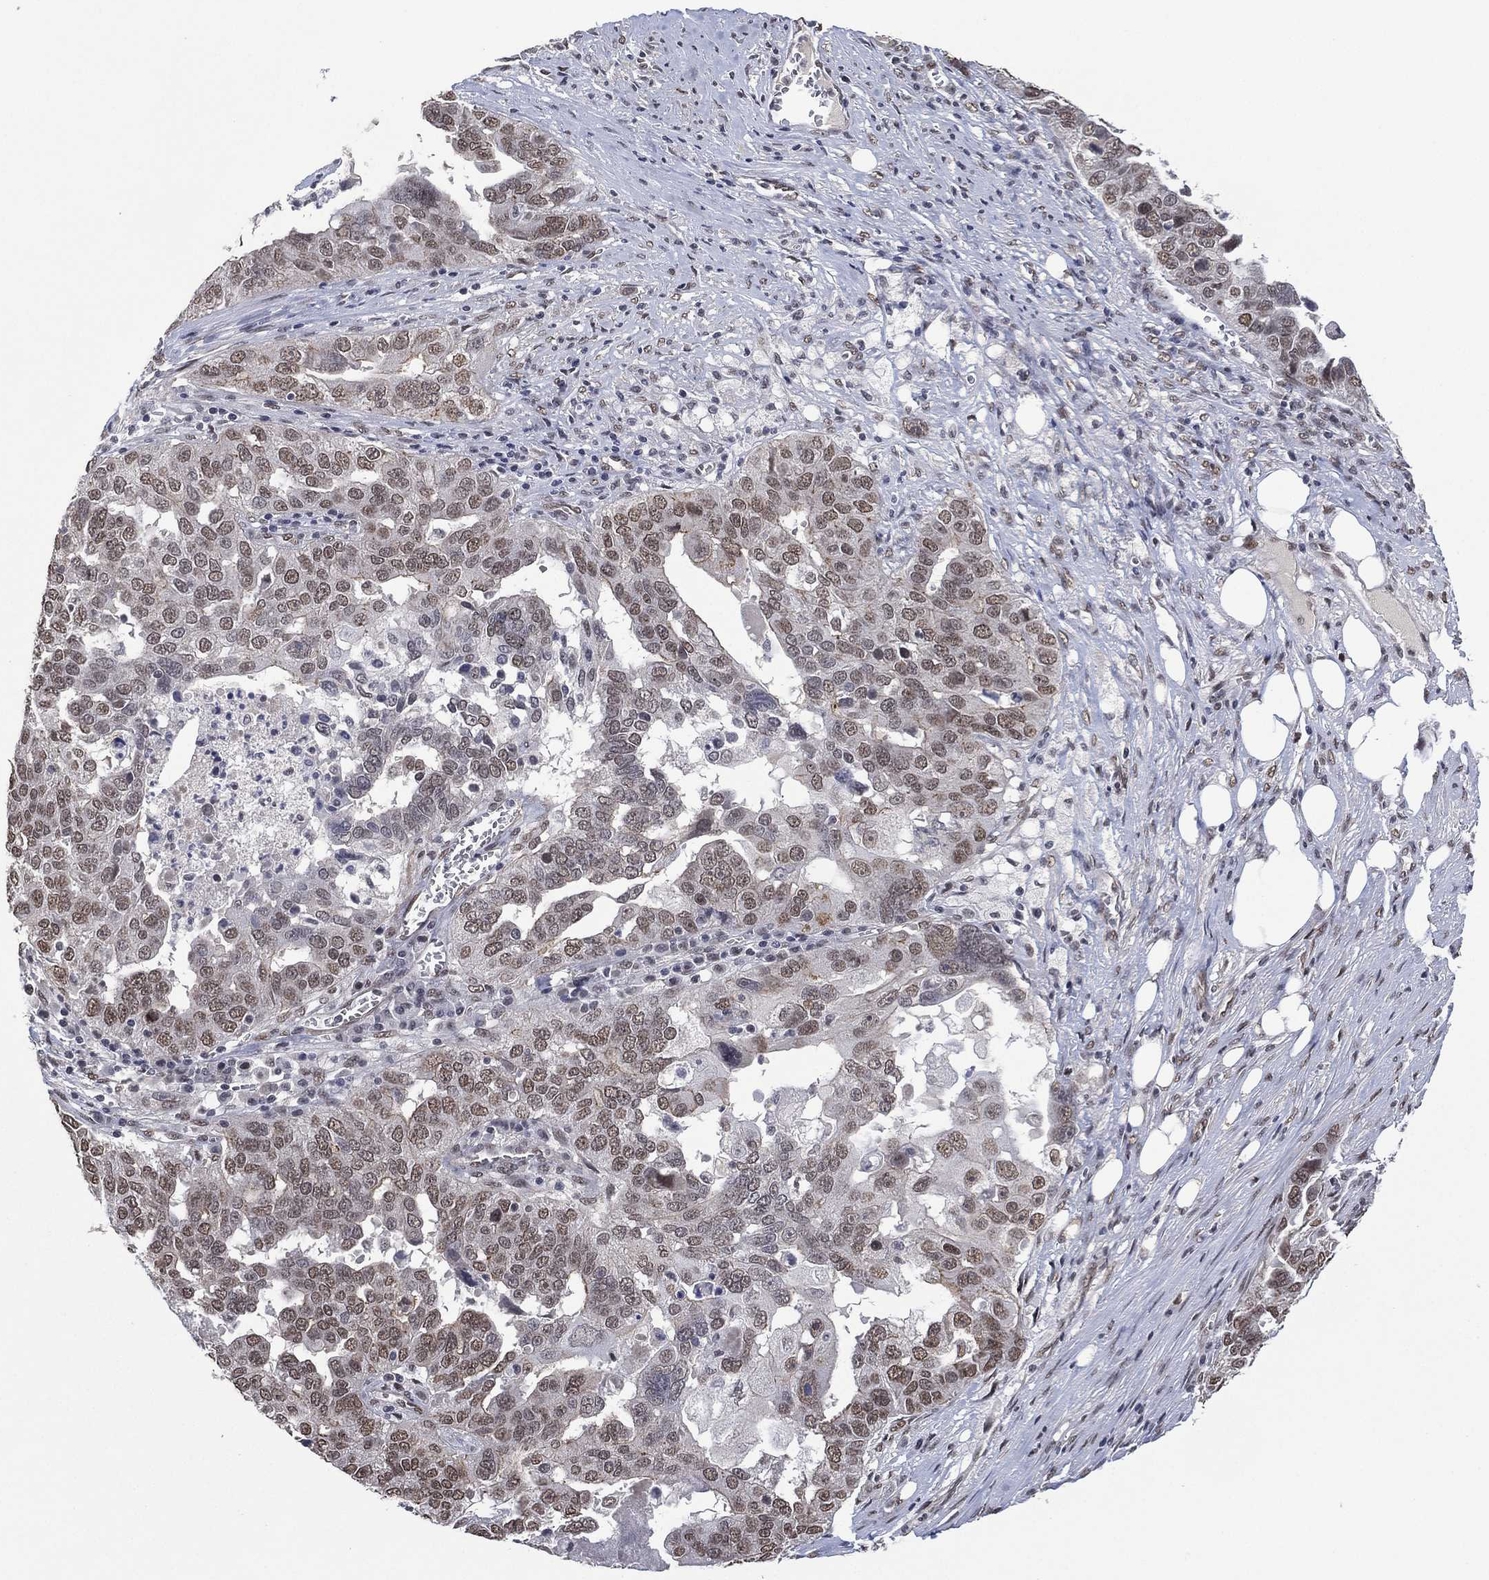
{"staining": {"intensity": "moderate", "quantity": ">75%", "location": "nuclear"}, "tissue": "ovarian cancer", "cell_type": "Tumor cells", "image_type": "cancer", "snomed": [{"axis": "morphology", "description": "Carcinoma, endometroid"}, {"axis": "topography", "description": "Soft tissue"}, {"axis": "topography", "description": "Ovary"}], "caption": "Protein positivity by immunohistochemistry shows moderate nuclear positivity in about >75% of tumor cells in ovarian cancer (endometroid carcinoma).", "gene": "EHMT1", "patient": {"sex": "female", "age": 52}}